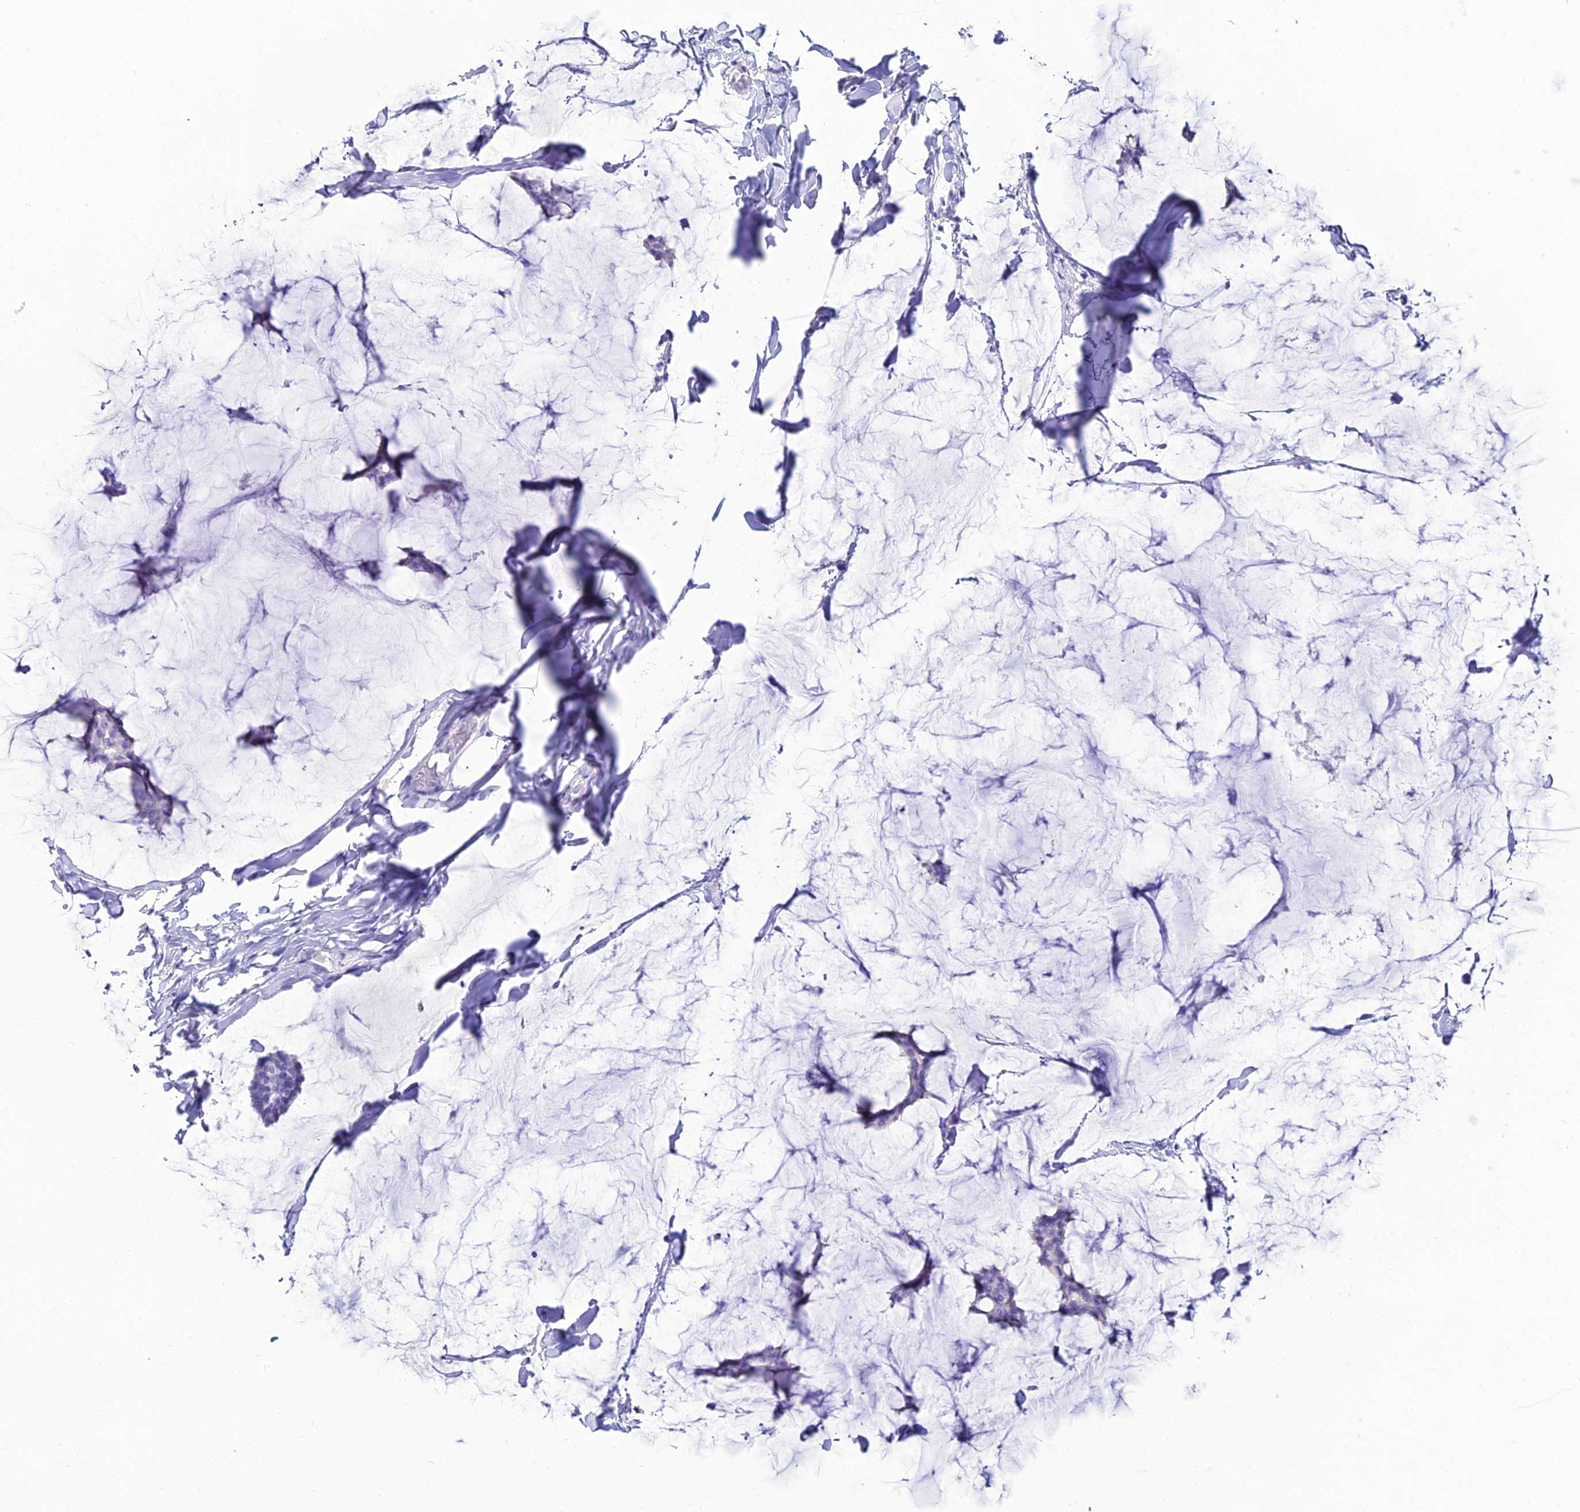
{"staining": {"intensity": "negative", "quantity": "none", "location": "none"}, "tissue": "breast cancer", "cell_type": "Tumor cells", "image_type": "cancer", "snomed": [{"axis": "morphology", "description": "Duct carcinoma"}, {"axis": "topography", "description": "Breast"}], "caption": "Breast intraductal carcinoma was stained to show a protein in brown. There is no significant expression in tumor cells. (Stains: DAB immunohistochemistry with hematoxylin counter stain, Microscopy: brightfield microscopy at high magnification).", "gene": "OR4D5", "patient": {"sex": "female", "age": 93}}